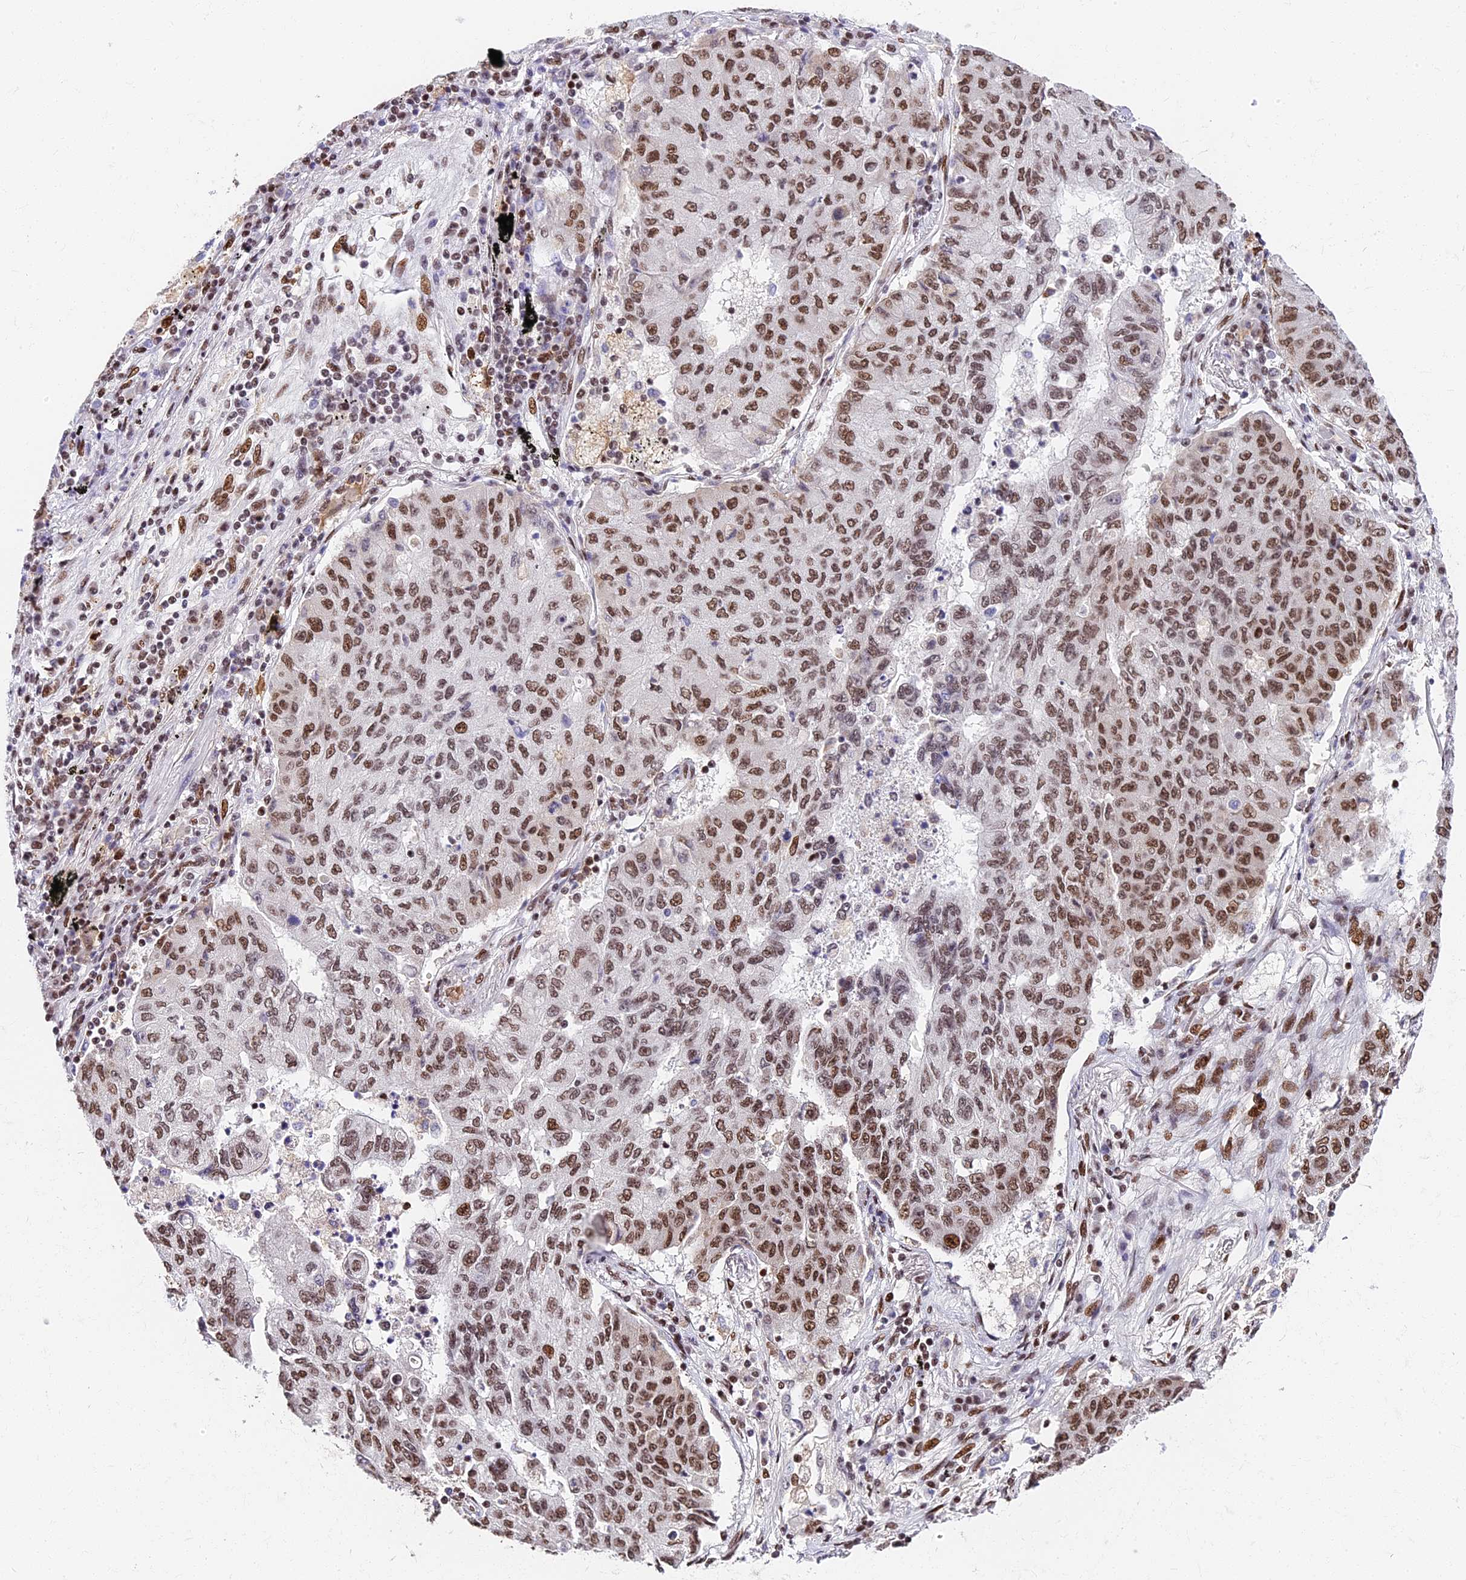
{"staining": {"intensity": "moderate", "quantity": ">75%", "location": "nuclear"}, "tissue": "lung cancer", "cell_type": "Tumor cells", "image_type": "cancer", "snomed": [{"axis": "morphology", "description": "Squamous cell carcinoma, NOS"}, {"axis": "topography", "description": "Lung"}], "caption": "The image reveals staining of lung cancer, revealing moderate nuclear protein positivity (brown color) within tumor cells.", "gene": "SBNO1", "patient": {"sex": "male", "age": 74}}